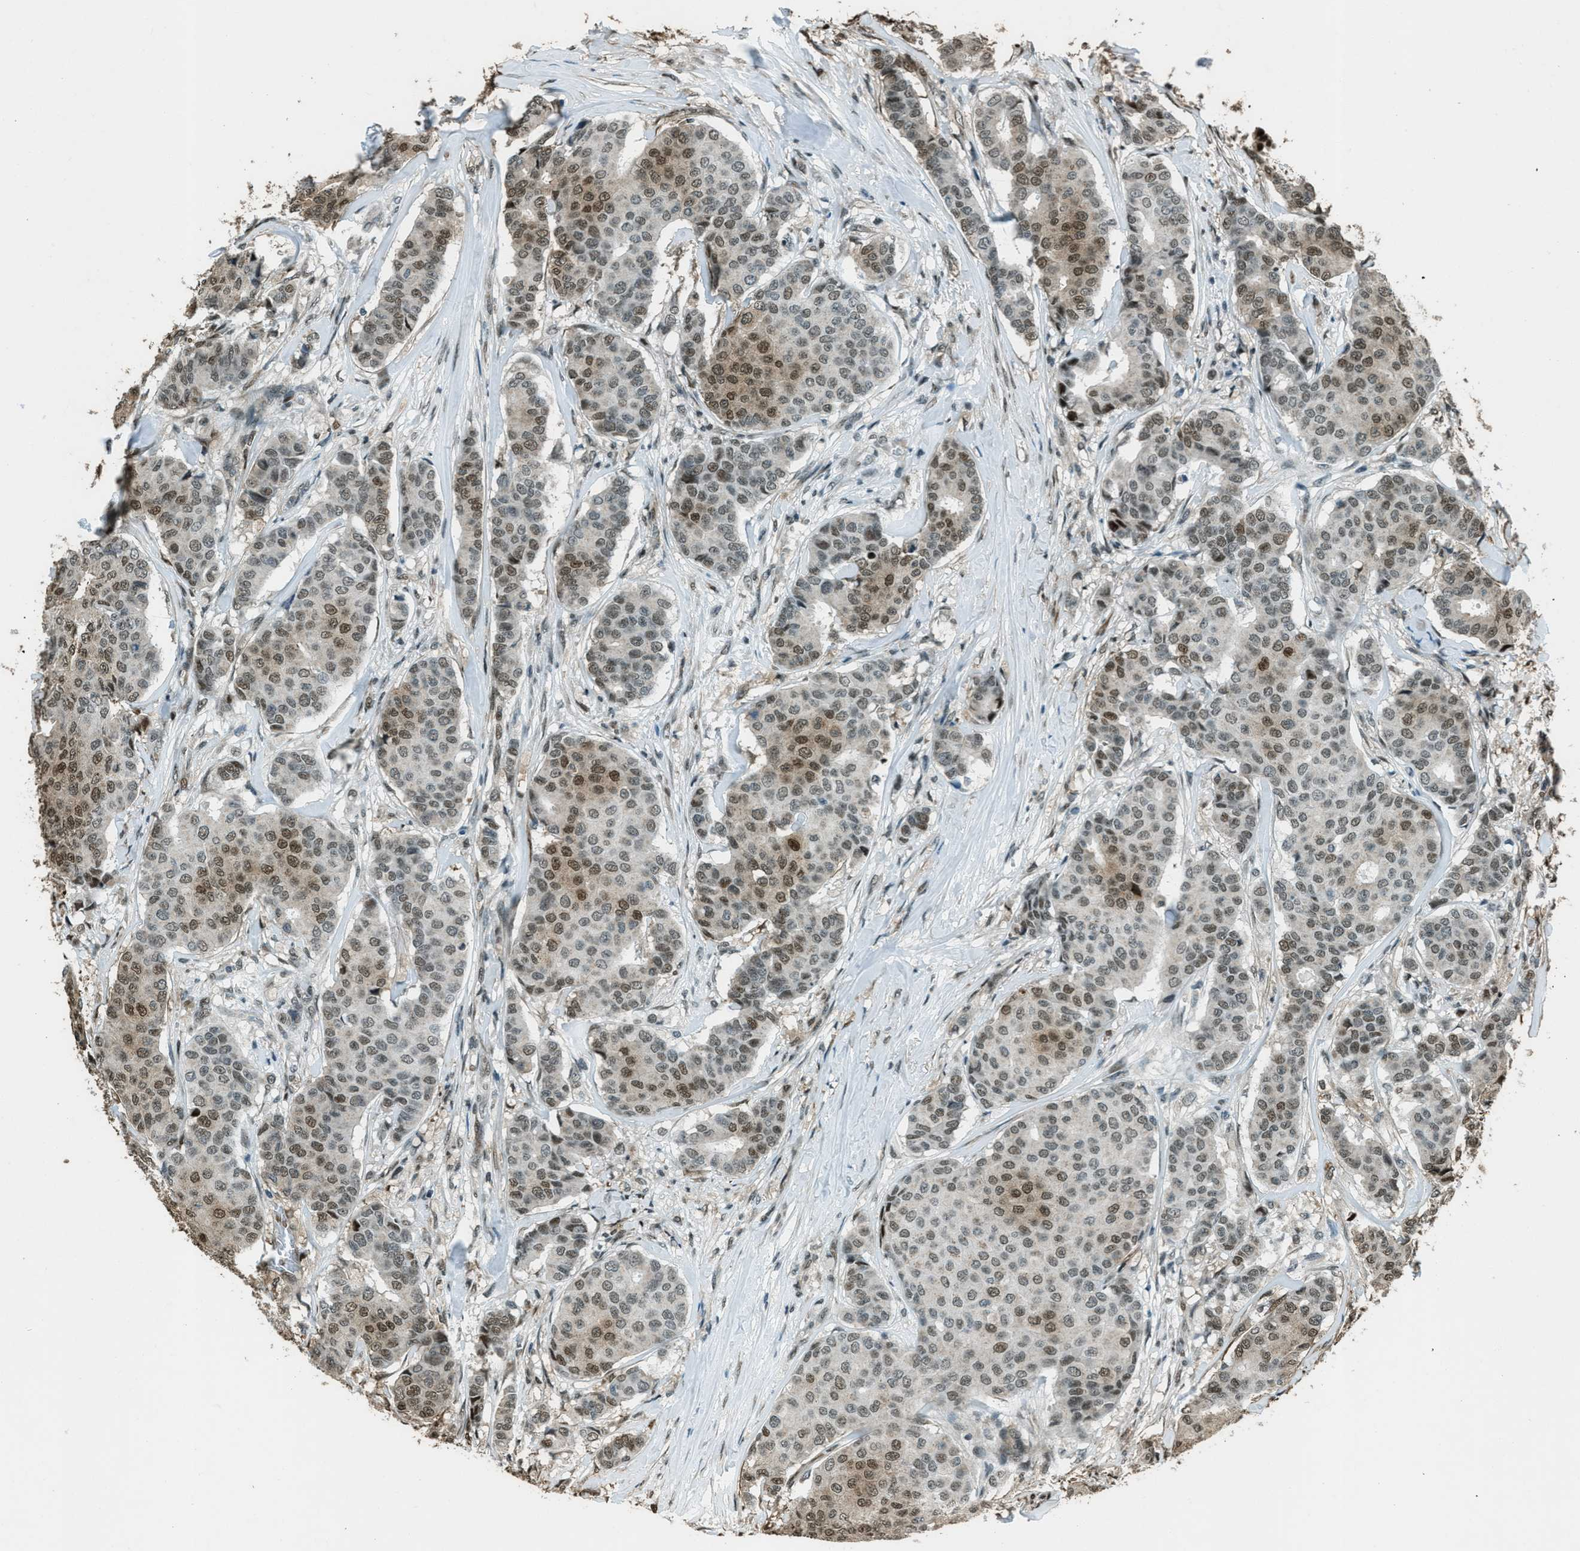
{"staining": {"intensity": "weak", "quantity": "25%-75%", "location": "cytoplasmic/membranous,nuclear"}, "tissue": "breast cancer", "cell_type": "Tumor cells", "image_type": "cancer", "snomed": [{"axis": "morphology", "description": "Duct carcinoma"}, {"axis": "topography", "description": "Breast"}], "caption": "Immunohistochemistry (DAB (3,3'-diaminobenzidine)) staining of human intraductal carcinoma (breast) exhibits weak cytoplasmic/membranous and nuclear protein expression in approximately 25%-75% of tumor cells.", "gene": "TARDBP", "patient": {"sex": "female", "age": 75}}